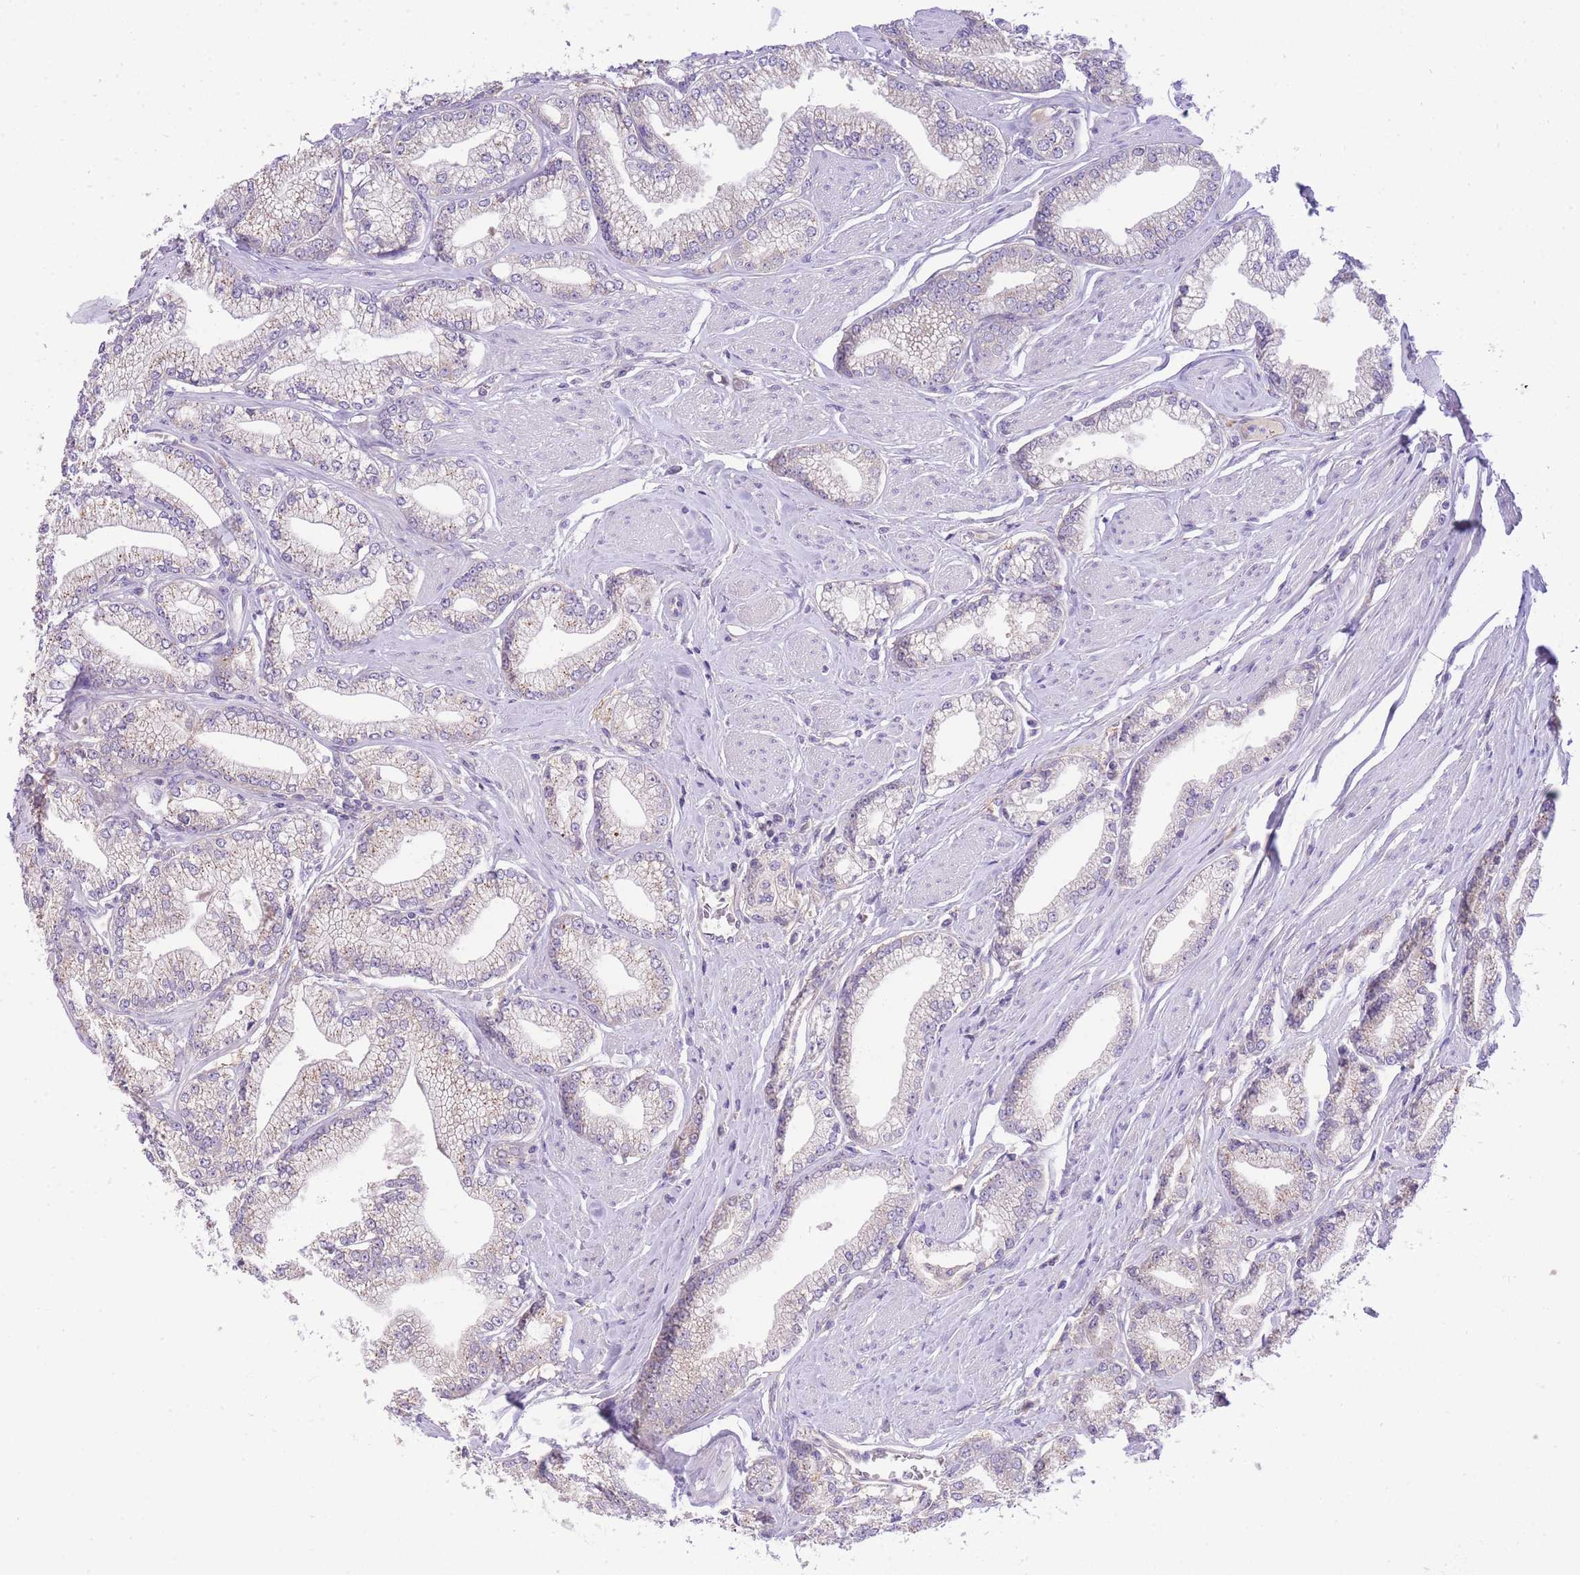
{"staining": {"intensity": "weak", "quantity": "<25%", "location": "cytoplasmic/membranous"}, "tissue": "prostate cancer", "cell_type": "Tumor cells", "image_type": "cancer", "snomed": [{"axis": "morphology", "description": "Adenocarcinoma, High grade"}, {"axis": "topography", "description": "Prostate"}], "caption": "A micrograph of prostate cancer stained for a protein displays no brown staining in tumor cells.", "gene": "LIPH", "patient": {"sex": "male", "age": 67}}